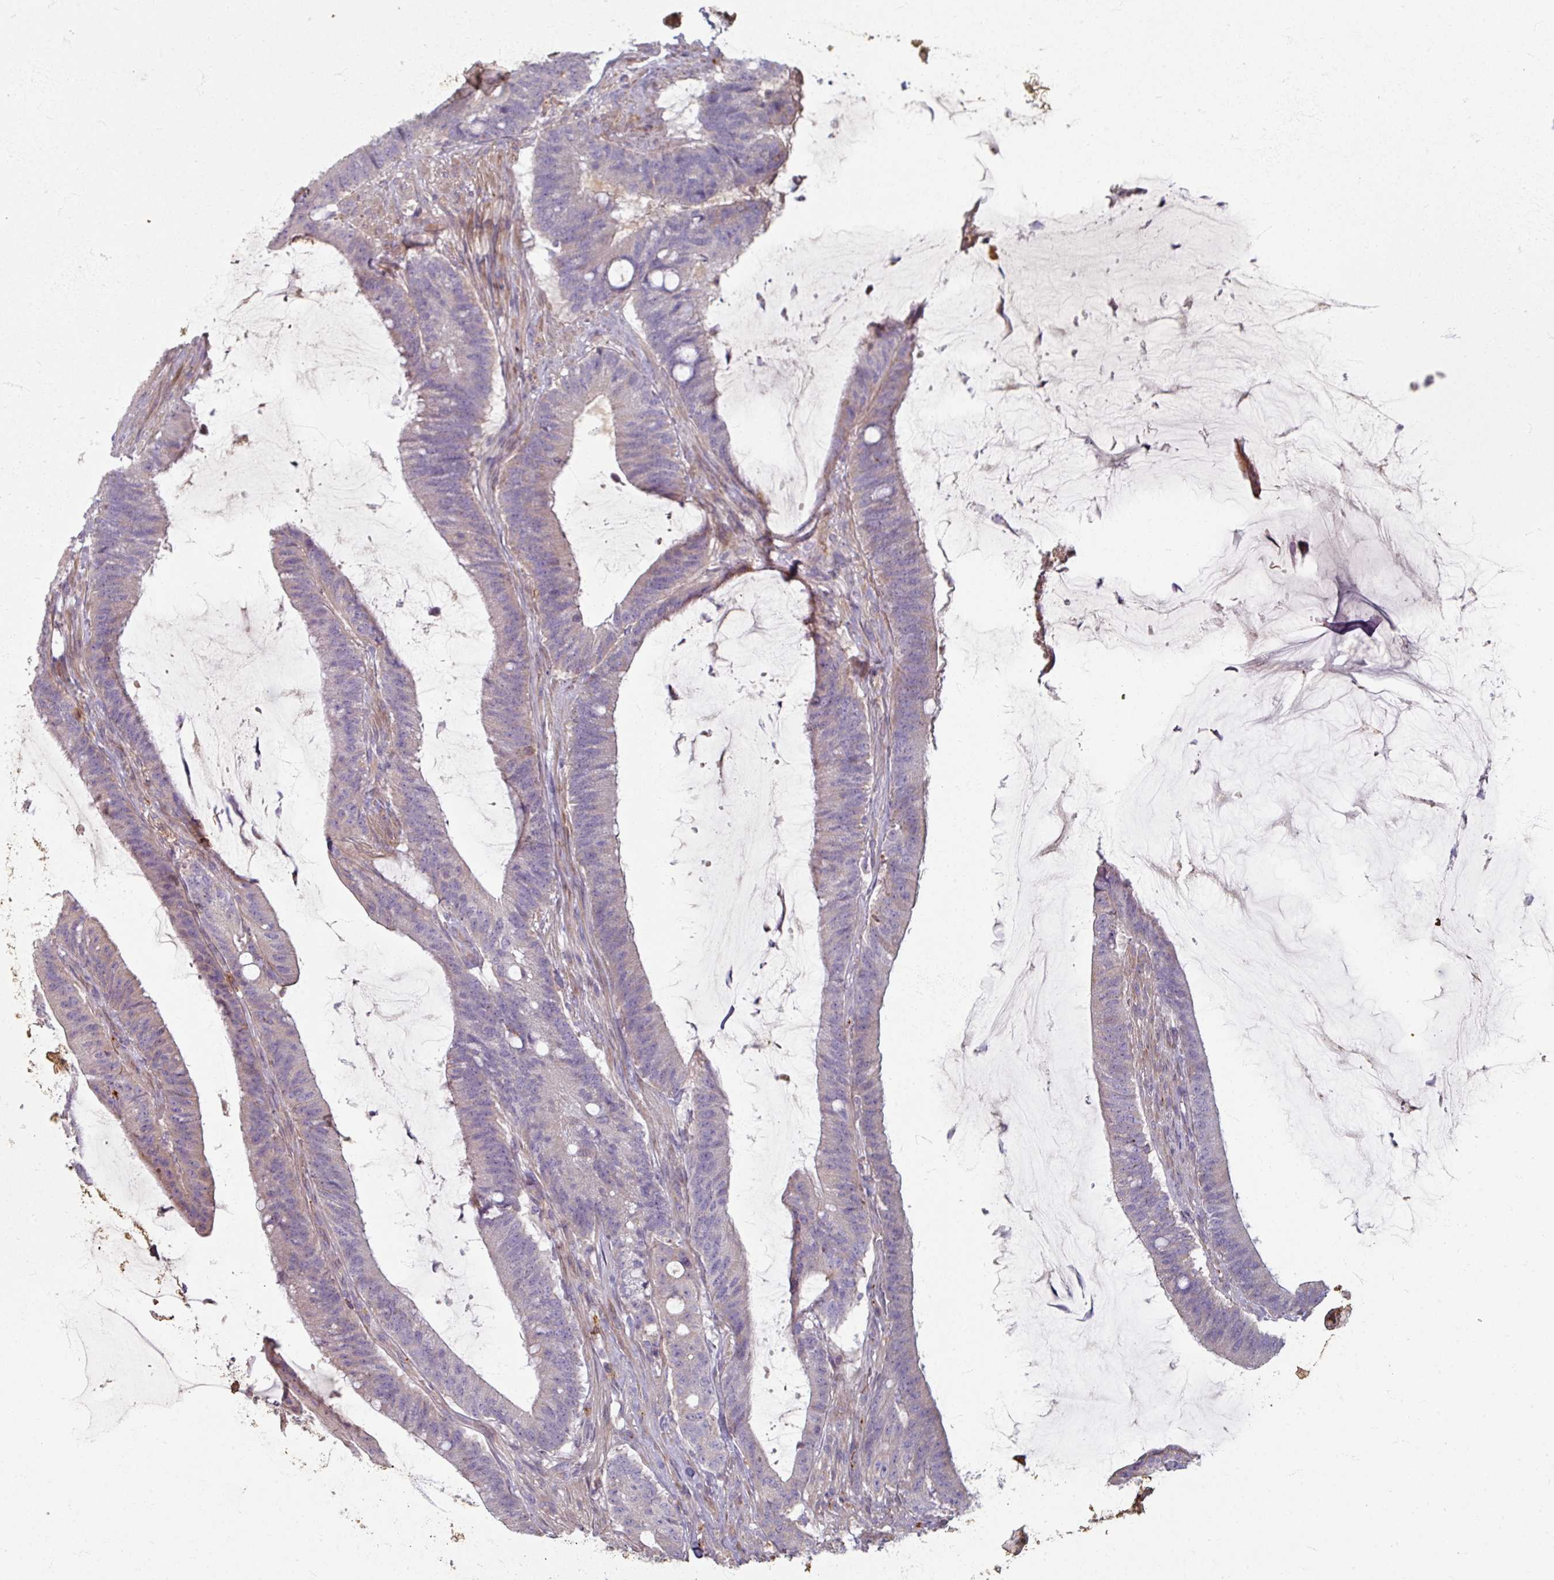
{"staining": {"intensity": "negative", "quantity": "none", "location": "none"}, "tissue": "colorectal cancer", "cell_type": "Tumor cells", "image_type": "cancer", "snomed": [{"axis": "morphology", "description": "Adenocarcinoma, NOS"}, {"axis": "topography", "description": "Colon"}], "caption": "Immunohistochemistry (IHC) photomicrograph of human adenocarcinoma (colorectal) stained for a protein (brown), which demonstrates no expression in tumor cells.", "gene": "GABARAPL1", "patient": {"sex": "female", "age": 43}}